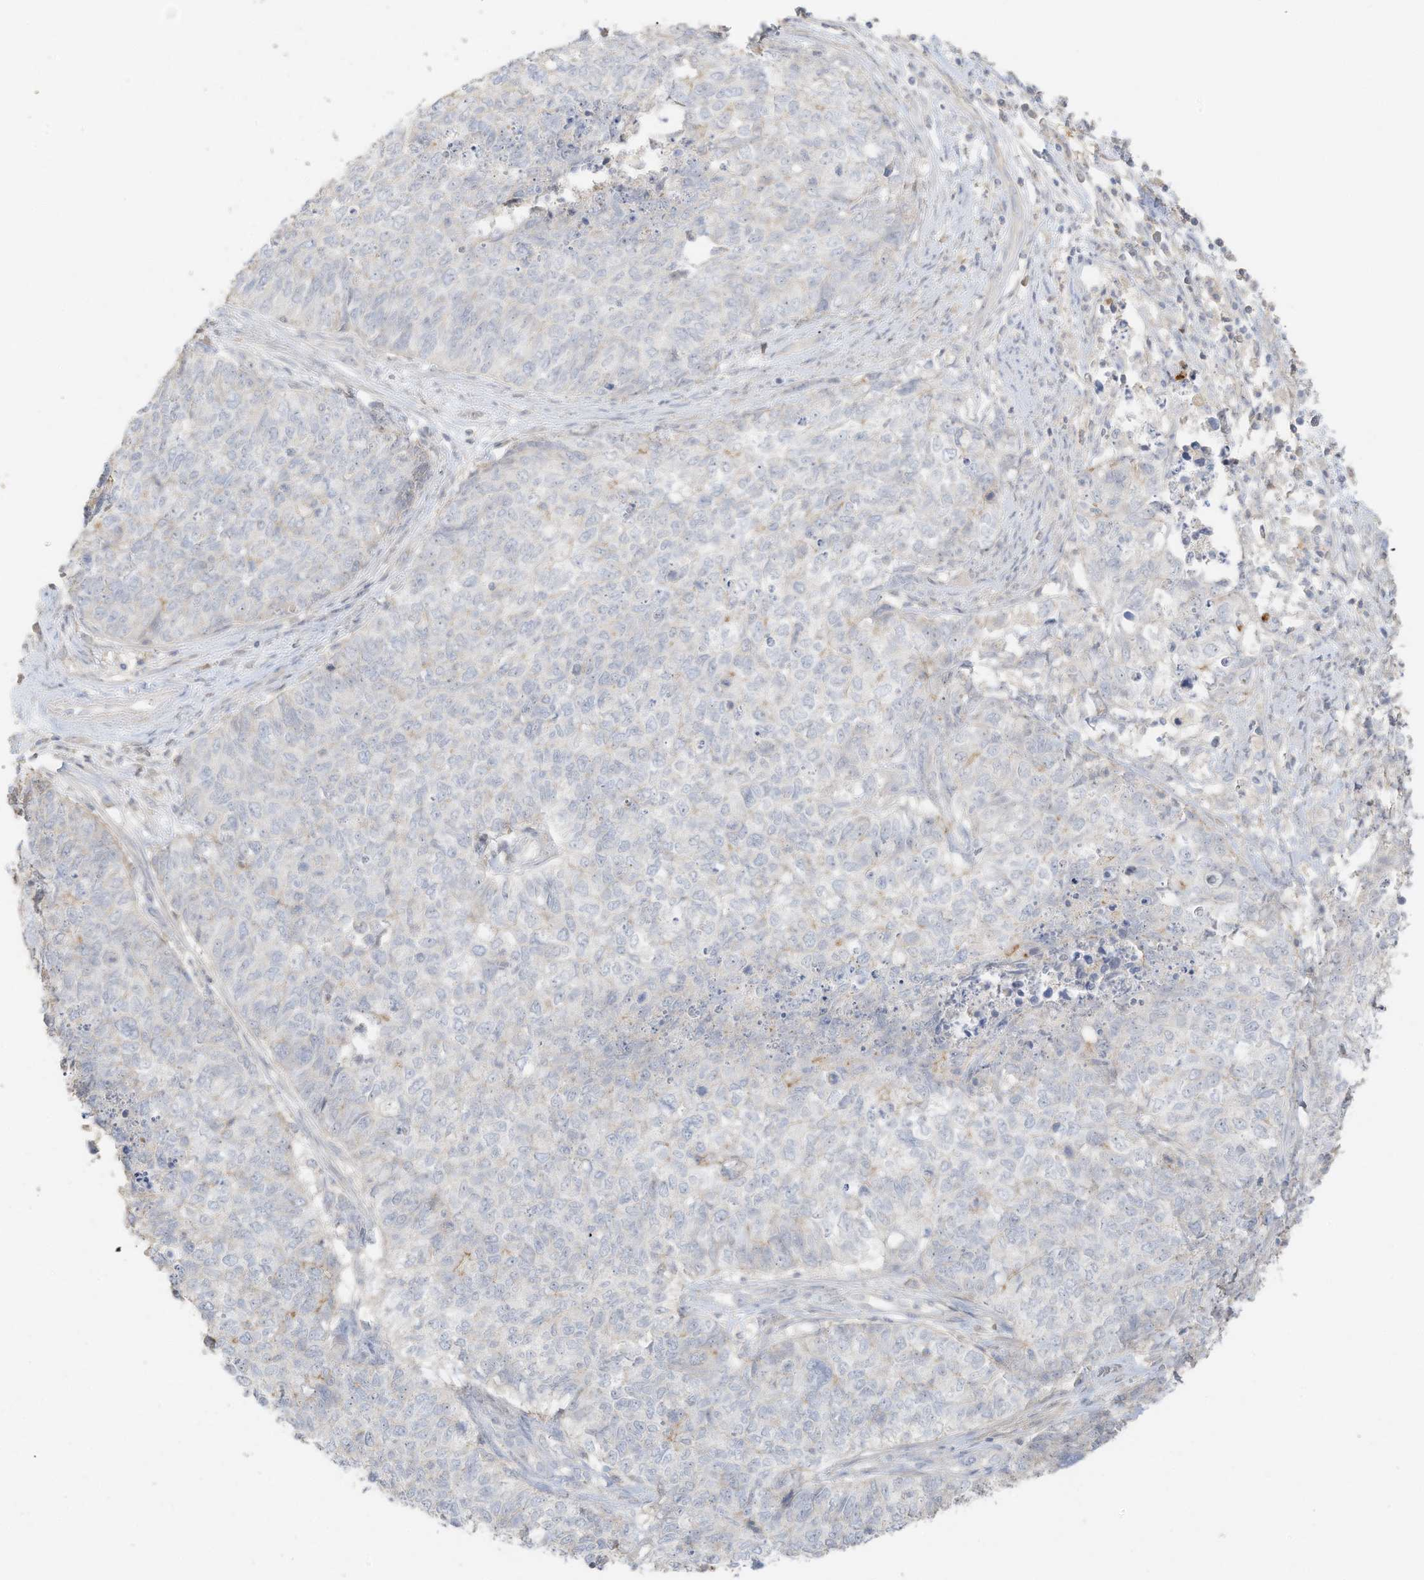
{"staining": {"intensity": "negative", "quantity": "none", "location": "none"}, "tissue": "cervical cancer", "cell_type": "Tumor cells", "image_type": "cancer", "snomed": [{"axis": "morphology", "description": "Squamous cell carcinoma, NOS"}, {"axis": "topography", "description": "Cervix"}], "caption": "Tumor cells are negative for protein expression in human squamous cell carcinoma (cervical). (Stains: DAB (3,3'-diaminobenzidine) IHC with hematoxylin counter stain, Microscopy: brightfield microscopy at high magnification).", "gene": "ZBTB41", "patient": {"sex": "female", "age": 63}}